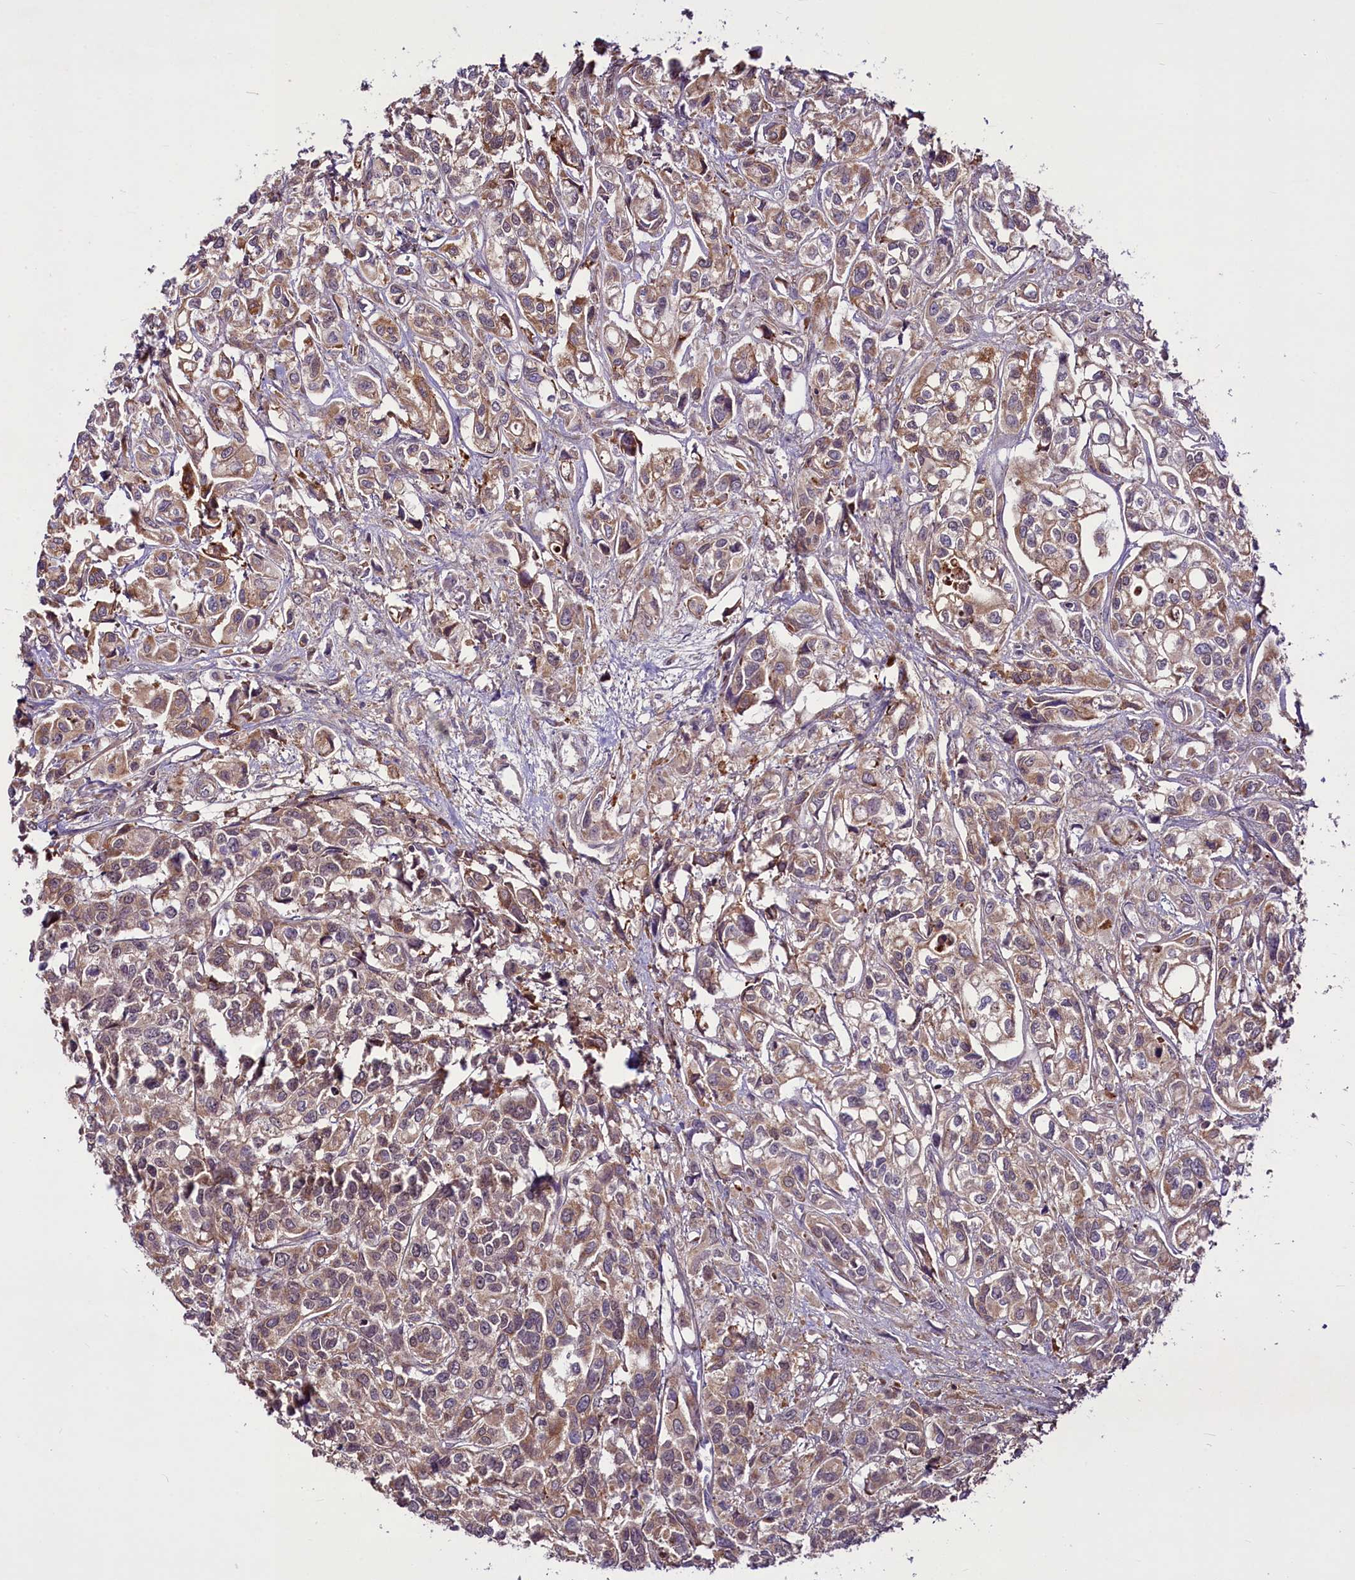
{"staining": {"intensity": "moderate", "quantity": ">75%", "location": "cytoplasmic/membranous"}, "tissue": "urothelial cancer", "cell_type": "Tumor cells", "image_type": "cancer", "snomed": [{"axis": "morphology", "description": "Urothelial carcinoma, High grade"}, {"axis": "topography", "description": "Urinary bladder"}], "caption": "High-power microscopy captured an immunohistochemistry (IHC) image of urothelial carcinoma (high-grade), revealing moderate cytoplasmic/membranous staining in approximately >75% of tumor cells.", "gene": "RSBN1", "patient": {"sex": "male", "age": 67}}